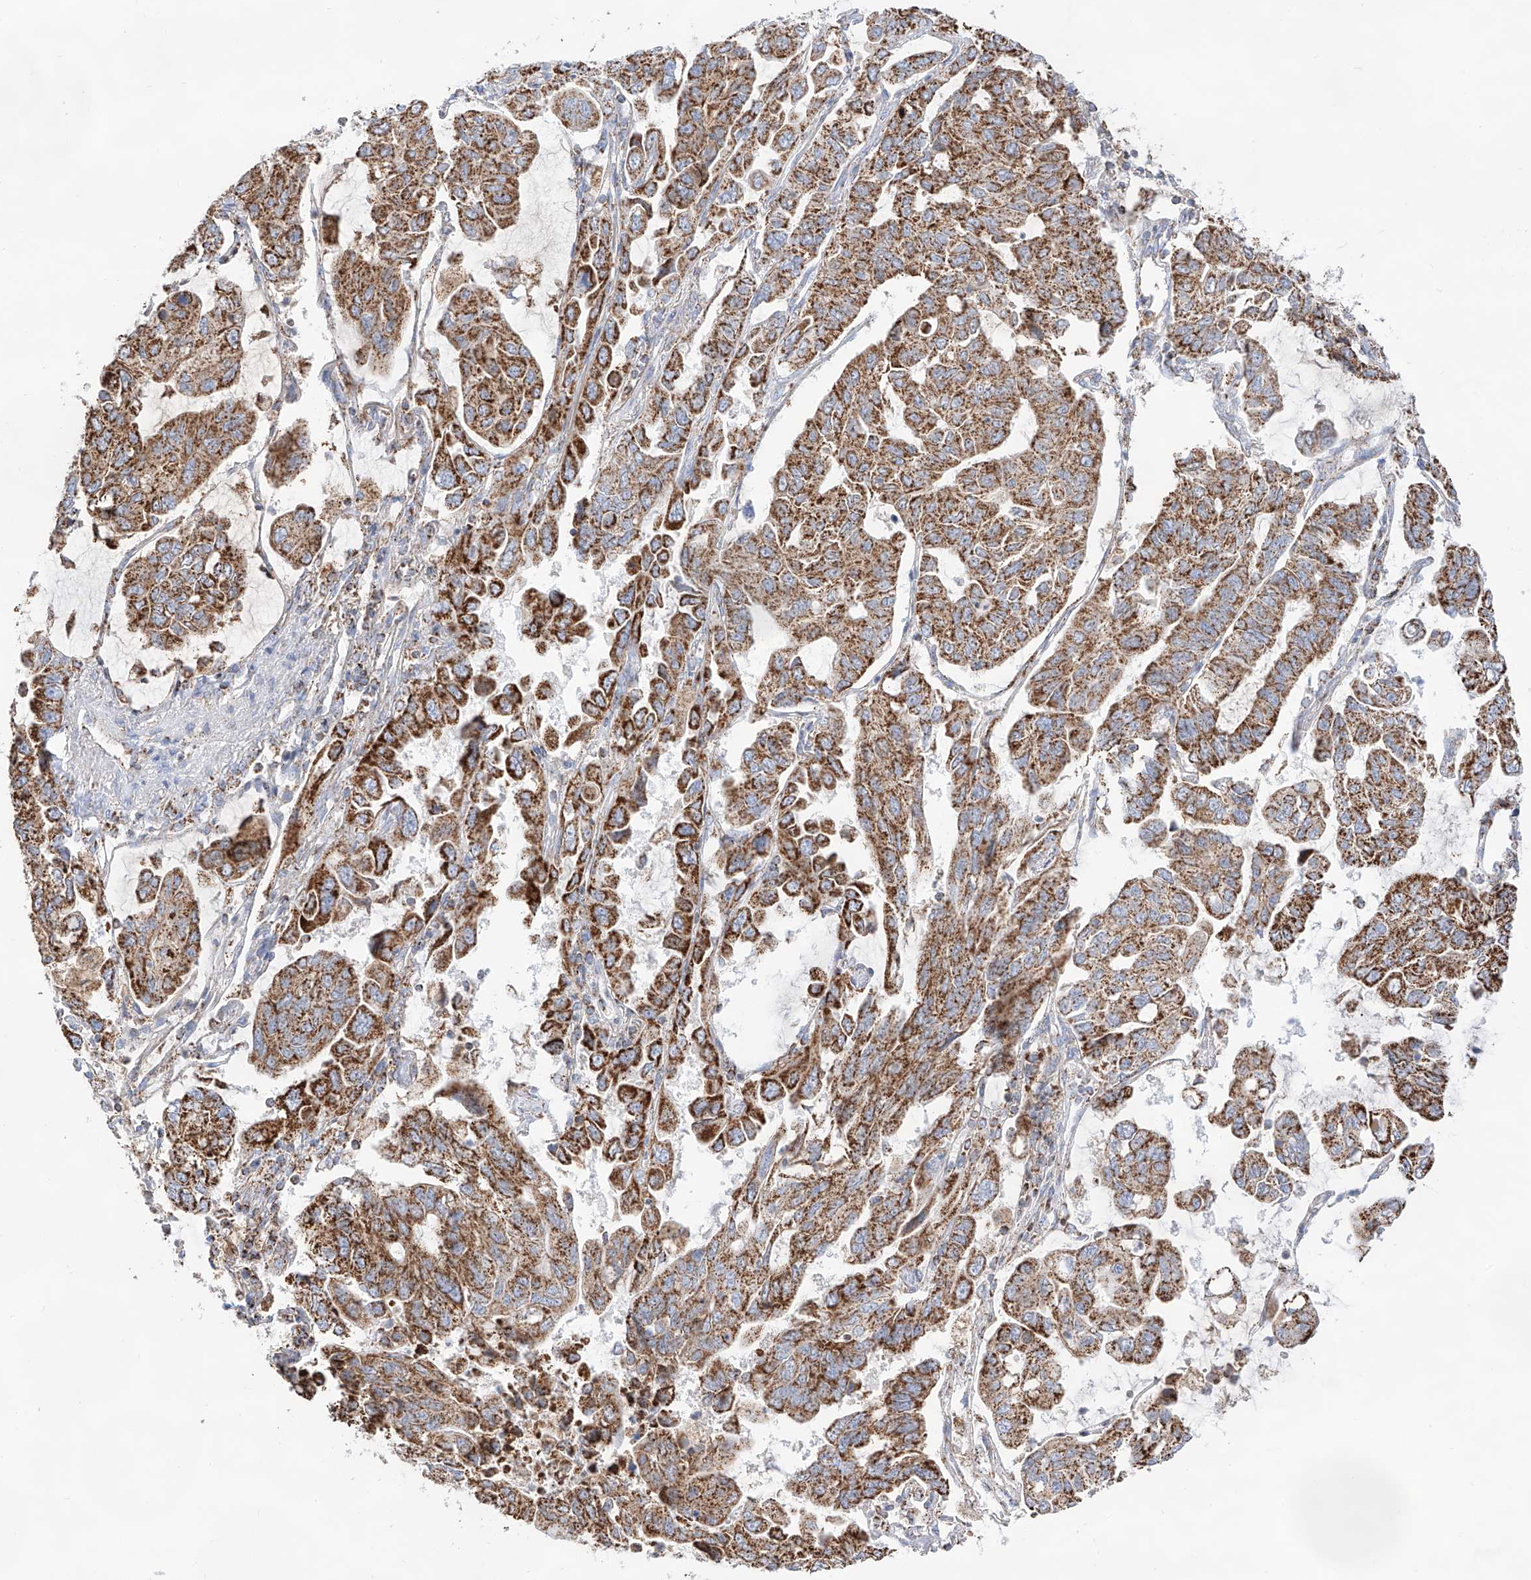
{"staining": {"intensity": "strong", "quantity": ">75%", "location": "cytoplasmic/membranous"}, "tissue": "lung cancer", "cell_type": "Tumor cells", "image_type": "cancer", "snomed": [{"axis": "morphology", "description": "Adenocarcinoma, NOS"}, {"axis": "topography", "description": "Lung"}], "caption": "This is a histology image of immunohistochemistry staining of adenocarcinoma (lung), which shows strong positivity in the cytoplasmic/membranous of tumor cells.", "gene": "TTC27", "patient": {"sex": "male", "age": 64}}